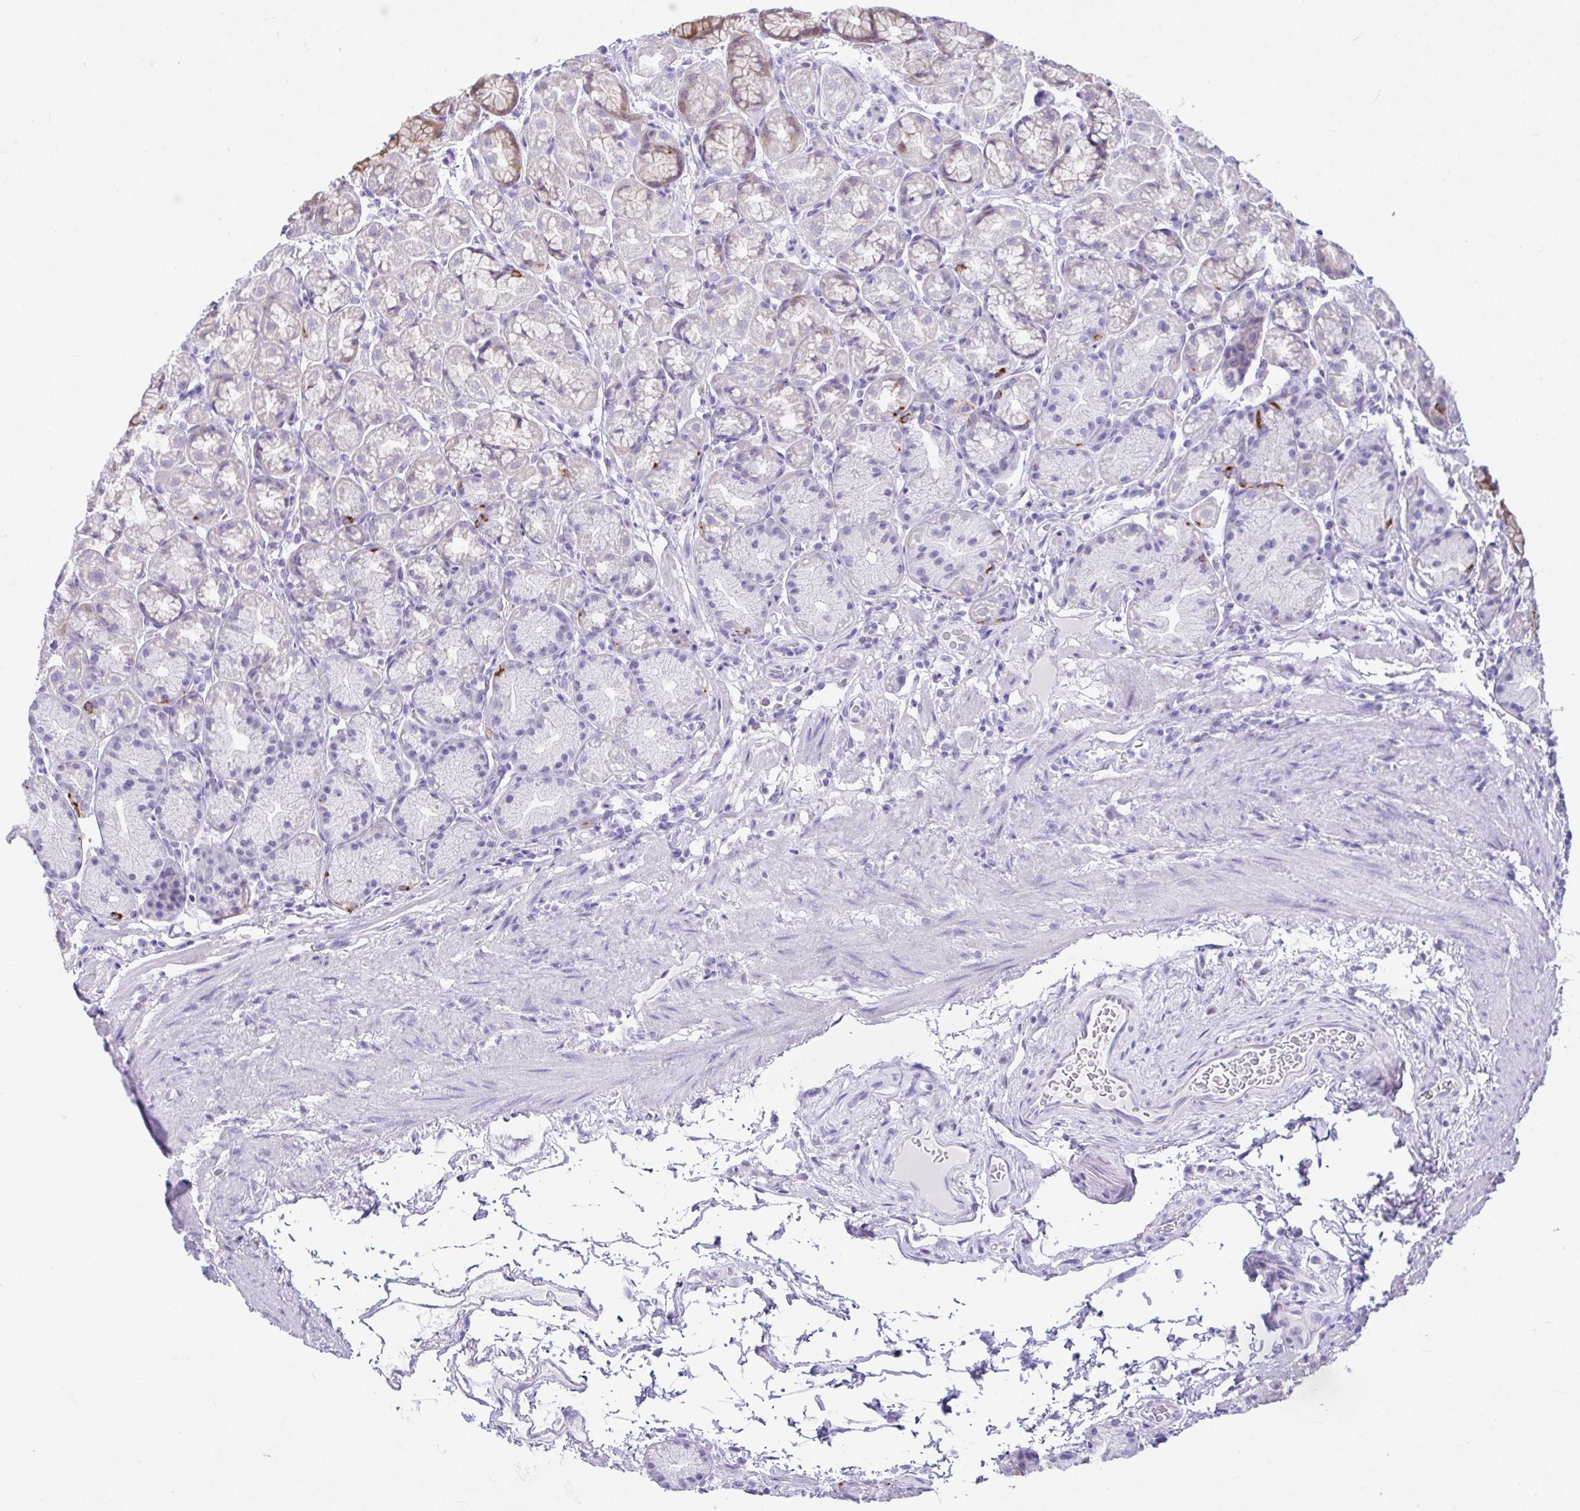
{"staining": {"intensity": "moderate", "quantity": "25%-75%", "location": "cytoplasmic/membranous,nuclear"}, "tissue": "stomach", "cell_type": "Glandular cells", "image_type": "normal", "snomed": [{"axis": "morphology", "description": "Normal tissue, NOS"}, {"axis": "topography", "description": "Stomach, lower"}], "caption": "Protein expression analysis of normal human stomach reveals moderate cytoplasmic/membranous,nuclear expression in approximately 25%-75% of glandular cells. Ihc stains the protein in brown and the nuclei are stained blue.", "gene": "LGALS4", "patient": {"sex": "male", "age": 67}}